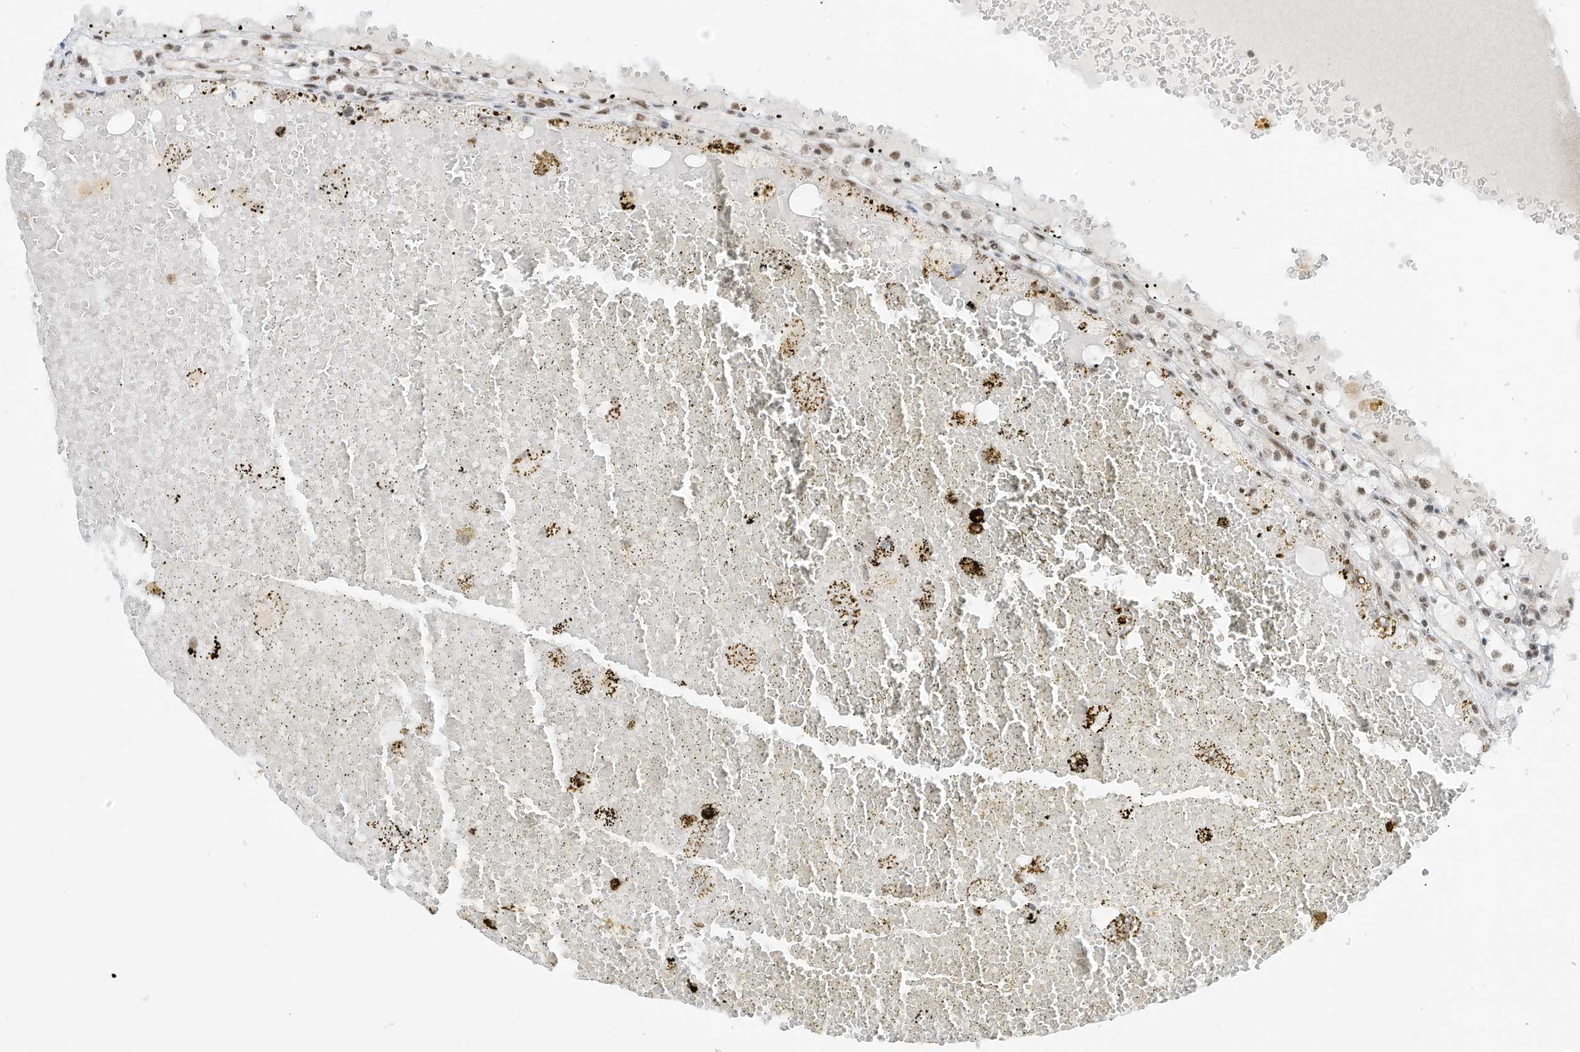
{"staining": {"intensity": "weak", "quantity": "<25%", "location": "nuclear"}, "tissue": "renal cancer", "cell_type": "Tumor cells", "image_type": "cancer", "snomed": [{"axis": "morphology", "description": "Adenocarcinoma, NOS"}, {"axis": "topography", "description": "Kidney"}], "caption": "This micrograph is of renal adenocarcinoma stained with immunohistochemistry (IHC) to label a protein in brown with the nuclei are counter-stained blue. There is no expression in tumor cells.", "gene": "AURKAIP1", "patient": {"sex": "male", "age": 56}}